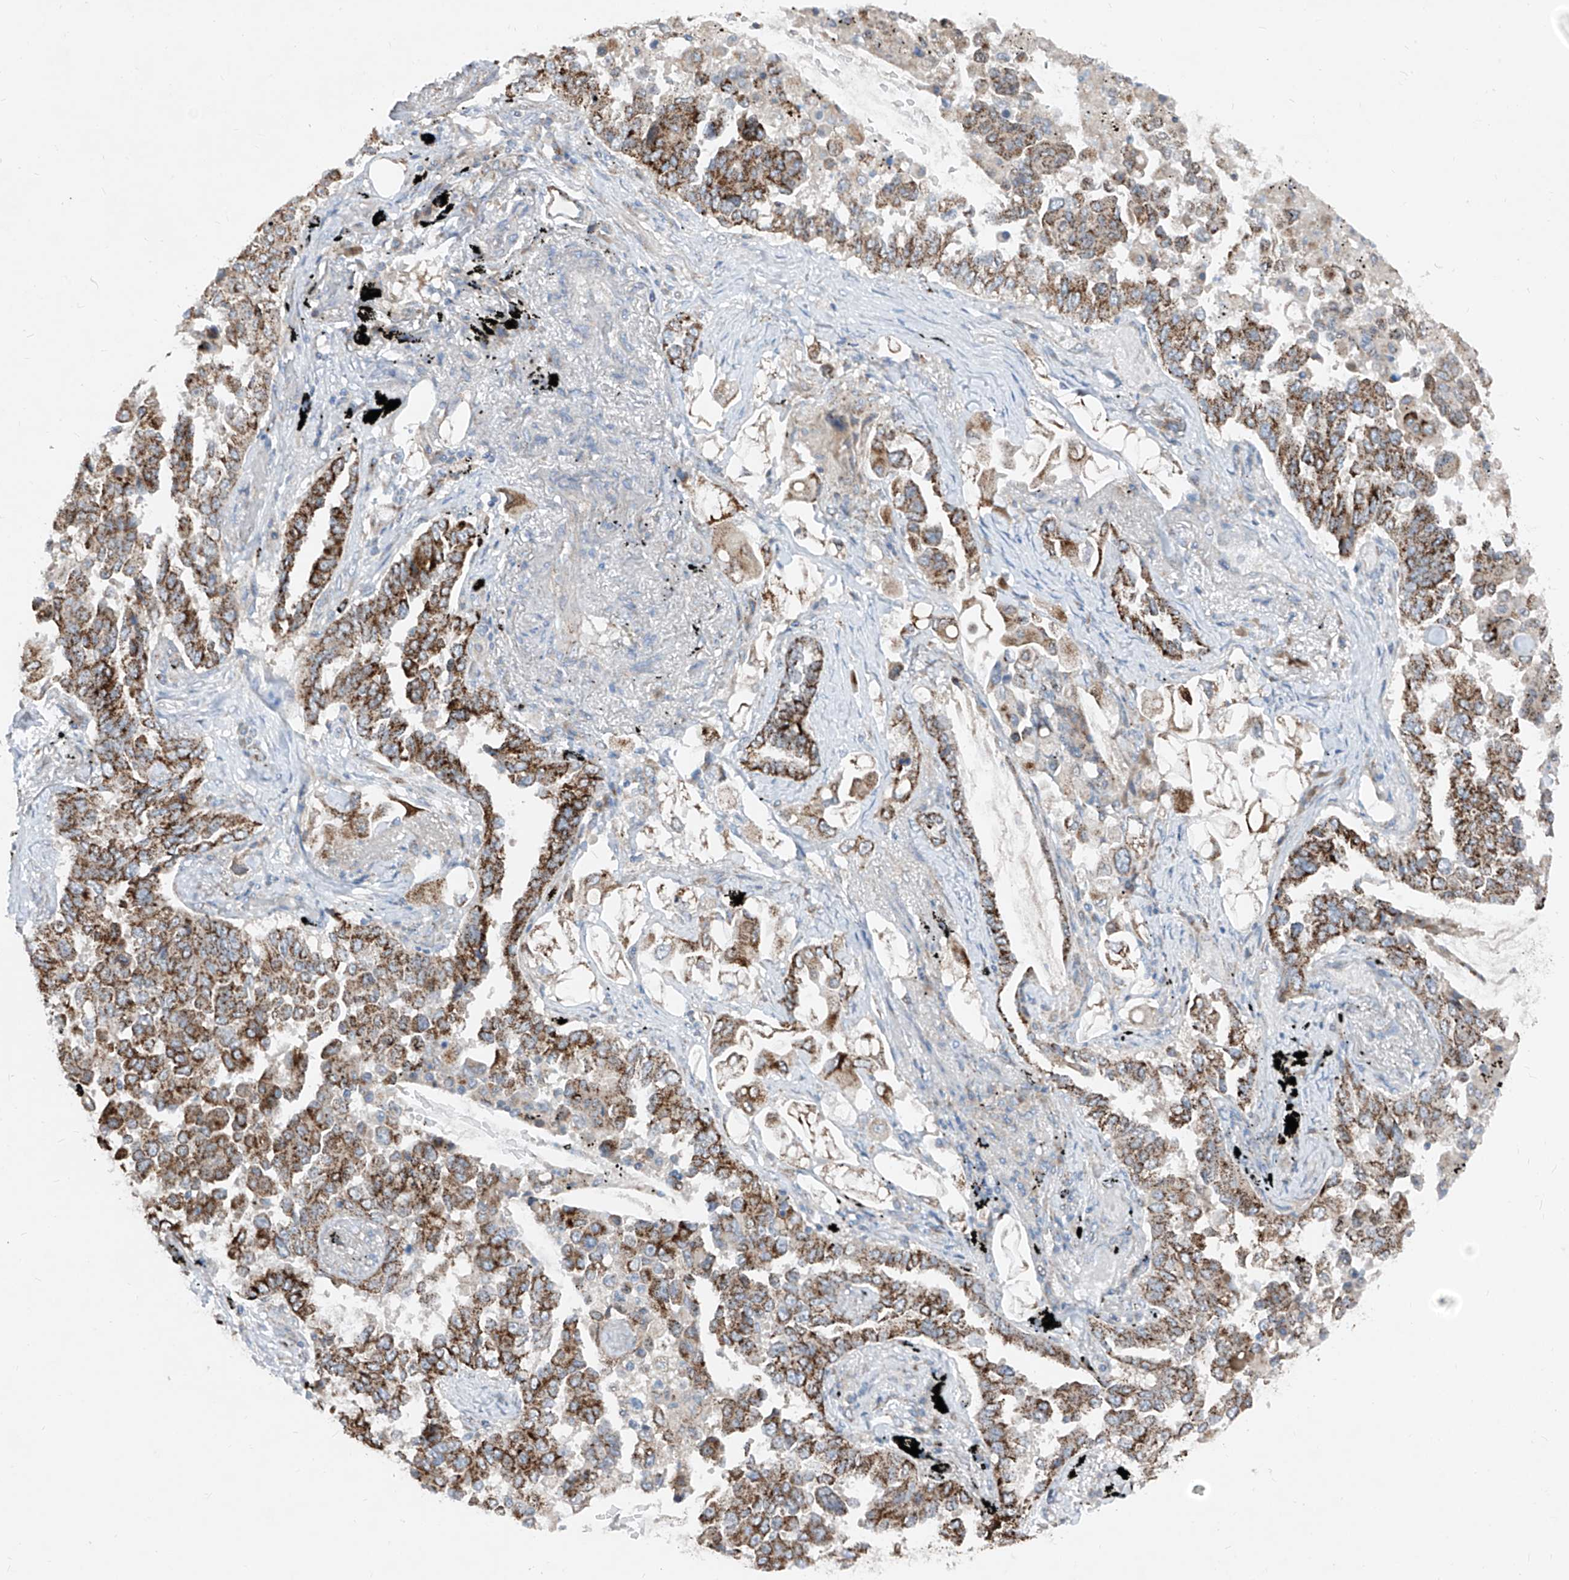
{"staining": {"intensity": "strong", "quantity": ">75%", "location": "cytoplasmic/membranous"}, "tissue": "lung cancer", "cell_type": "Tumor cells", "image_type": "cancer", "snomed": [{"axis": "morphology", "description": "Adenocarcinoma, NOS"}, {"axis": "topography", "description": "Lung"}], "caption": "A brown stain labels strong cytoplasmic/membranous staining of a protein in human lung cancer (adenocarcinoma) tumor cells.", "gene": "ABCD3", "patient": {"sex": "female", "age": 67}}